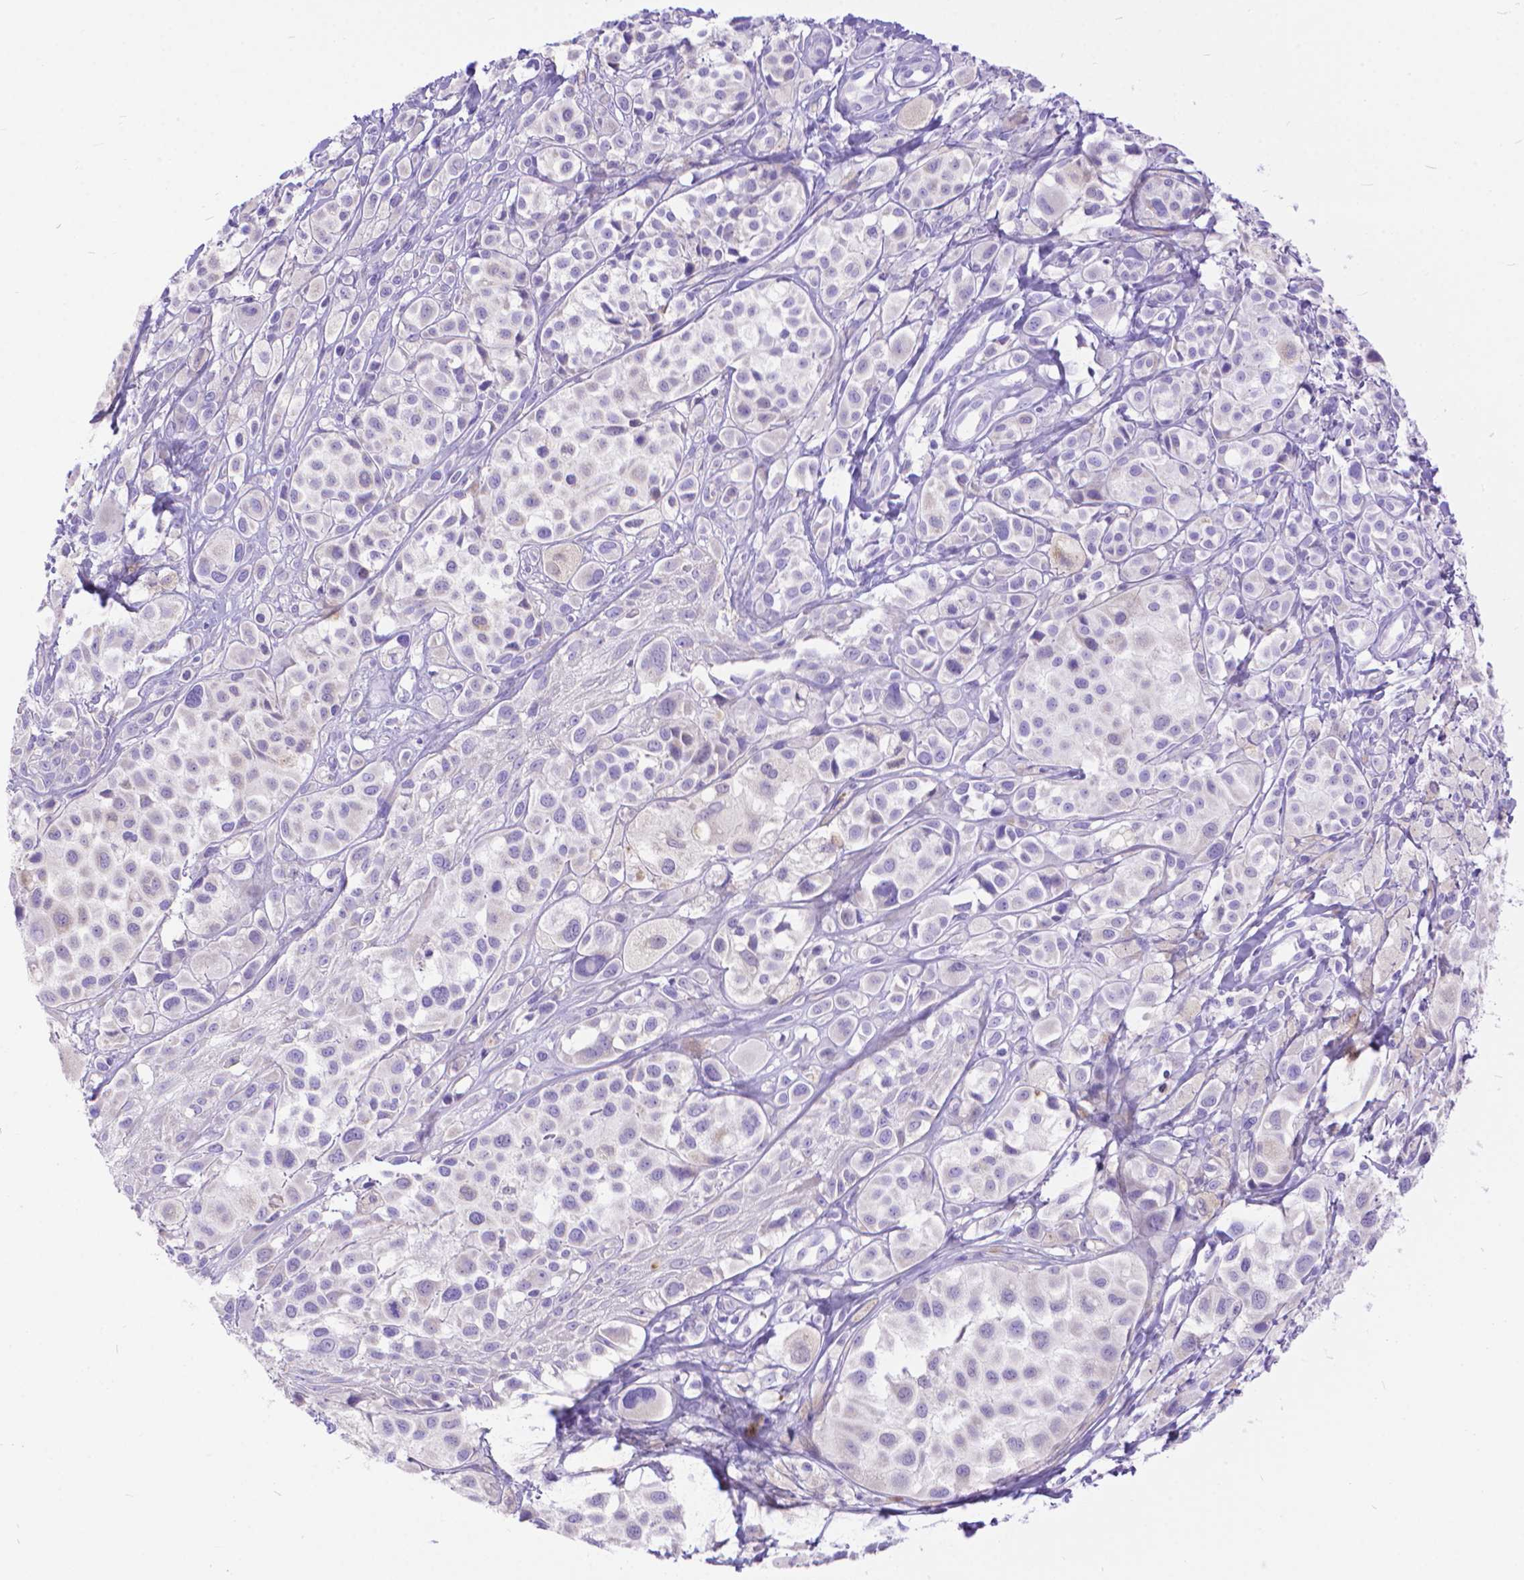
{"staining": {"intensity": "negative", "quantity": "none", "location": "none"}, "tissue": "melanoma", "cell_type": "Tumor cells", "image_type": "cancer", "snomed": [{"axis": "morphology", "description": "Malignant melanoma, NOS"}, {"axis": "topography", "description": "Skin"}], "caption": "A micrograph of human melanoma is negative for staining in tumor cells.", "gene": "DHRS2", "patient": {"sex": "male", "age": 77}}